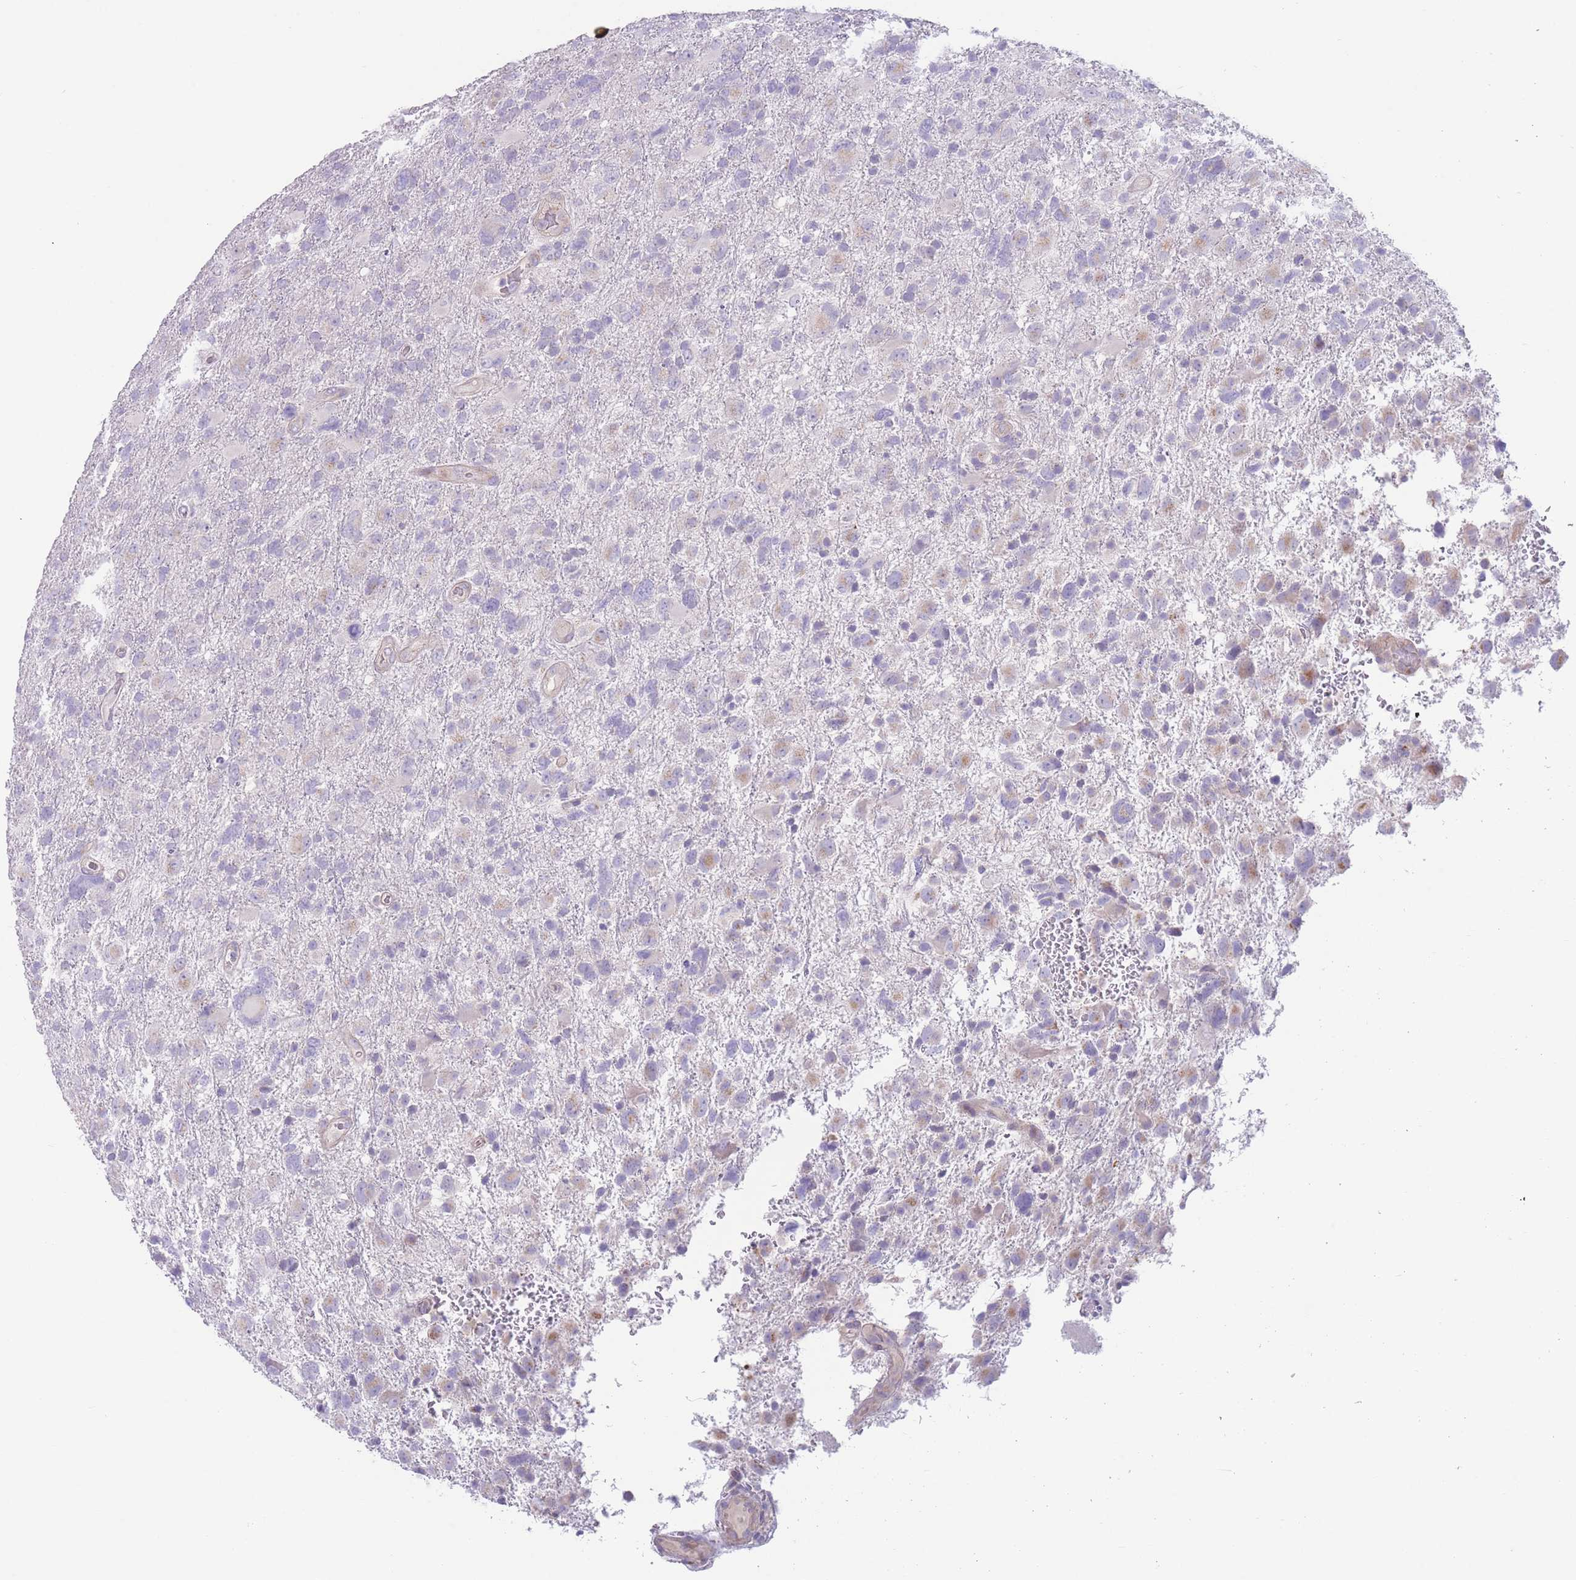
{"staining": {"intensity": "negative", "quantity": "none", "location": "none"}, "tissue": "glioma", "cell_type": "Tumor cells", "image_type": "cancer", "snomed": [{"axis": "morphology", "description": "Glioma, malignant, High grade"}, {"axis": "topography", "description": "Brain"}], "caption": "The image reveals no significant expression in tumor cells of high-grade glioma (malignant).", "gene": "BHLHA15", "patient": {"sex": "male", "age": 61}}